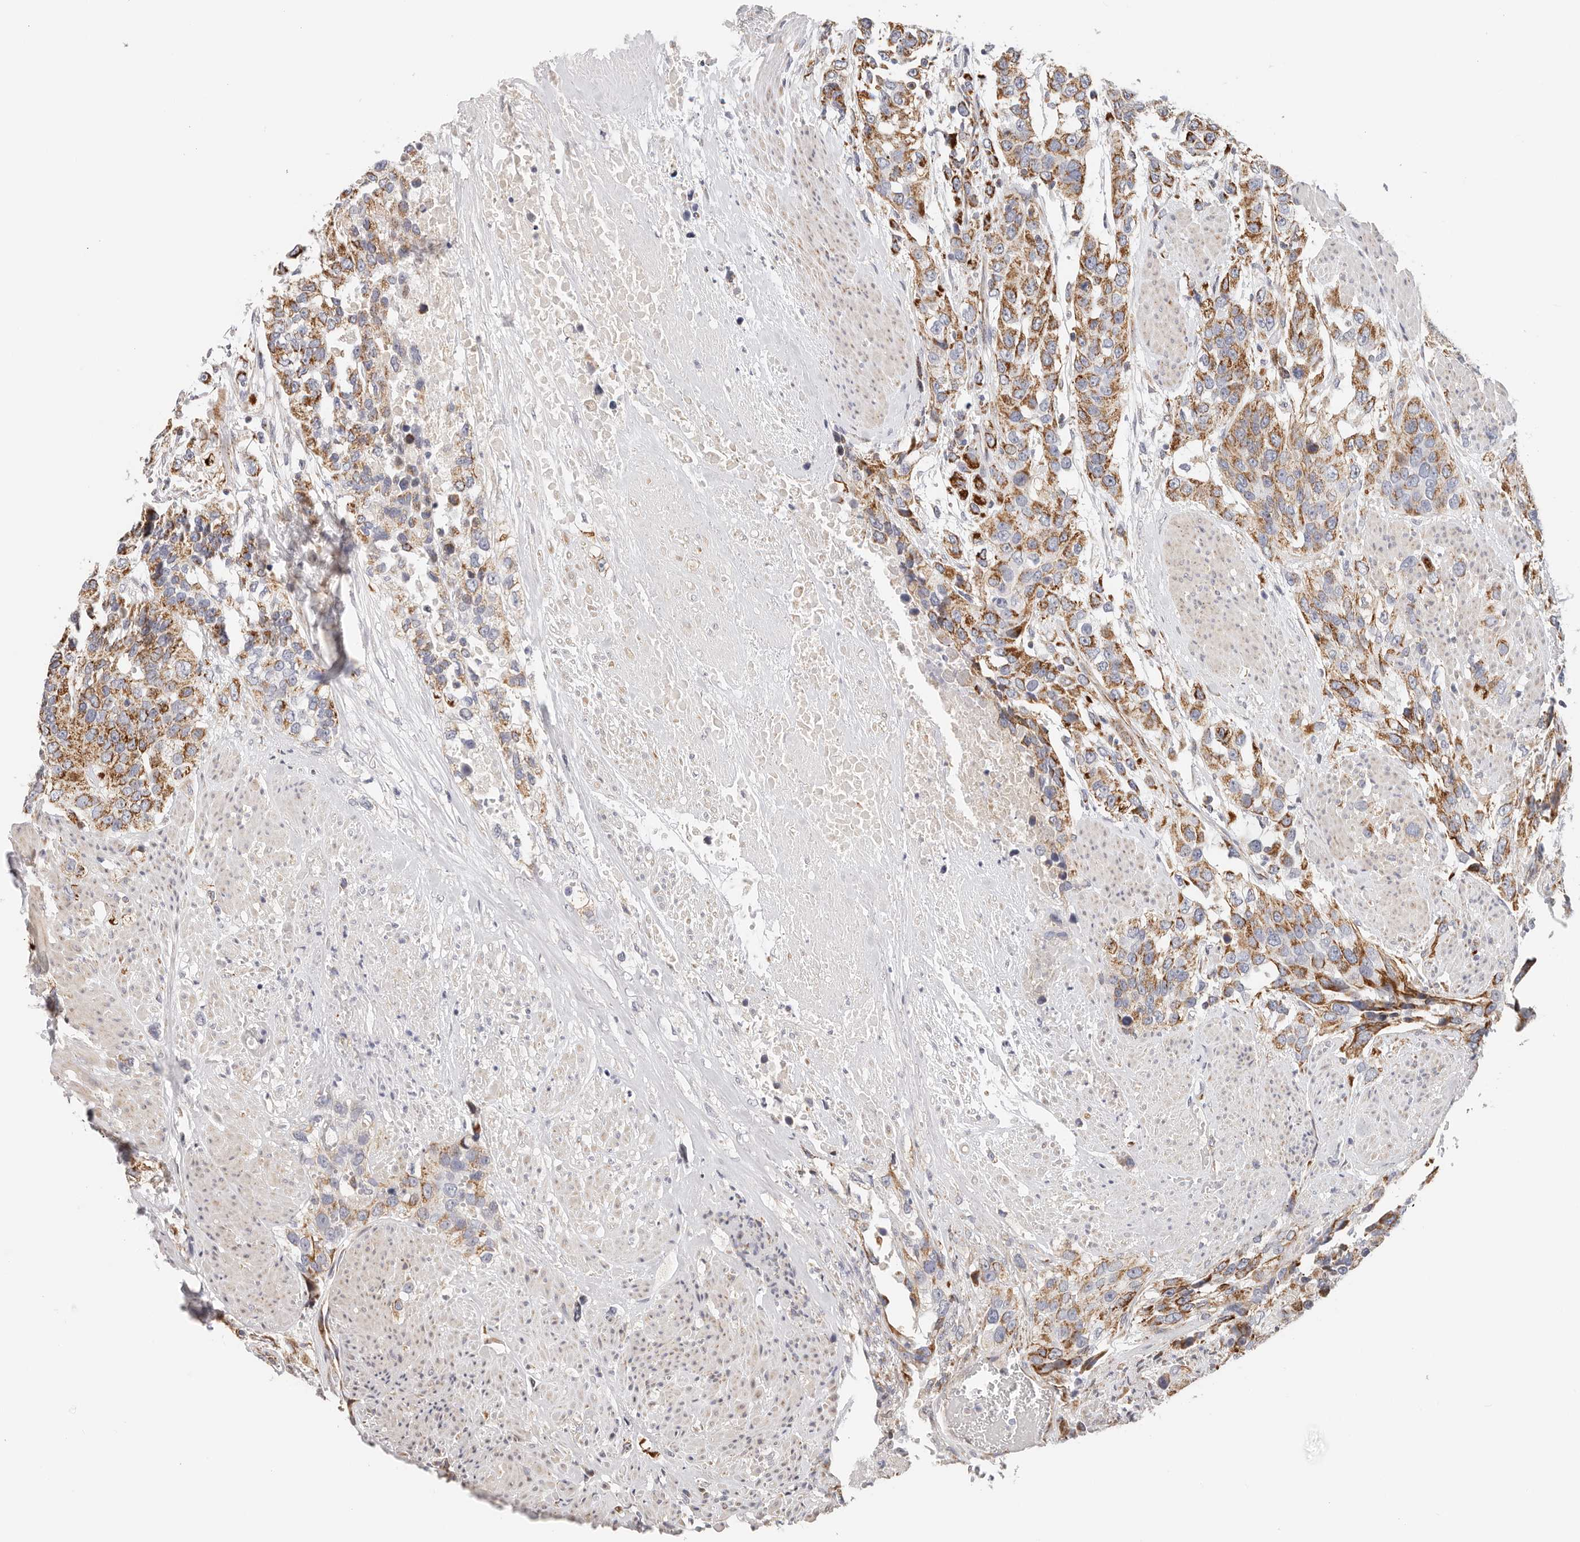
{"staining": {"intensity": "strong", "quantity": "25%-75%", "location": "cytoplasmic/membranous"}, "tissue": "urothelial cancer", "cell_type": "Tumor cells", "image_type": "cancer", "snomed": [{"axis": "morphology", "description": "Urothelial carcinoma, High grade"}, {"axis": "topography", "description": "Urinary bladder"}], "caption": "Immunohistochemical staining of human high-grade urothelial carcinoma displays high levels of strong cytoplasmic/membranous staining in about 25%-75% of tumor cells.", "gene": "AFDN", "patient": {"sex": "female", "age": 80}}